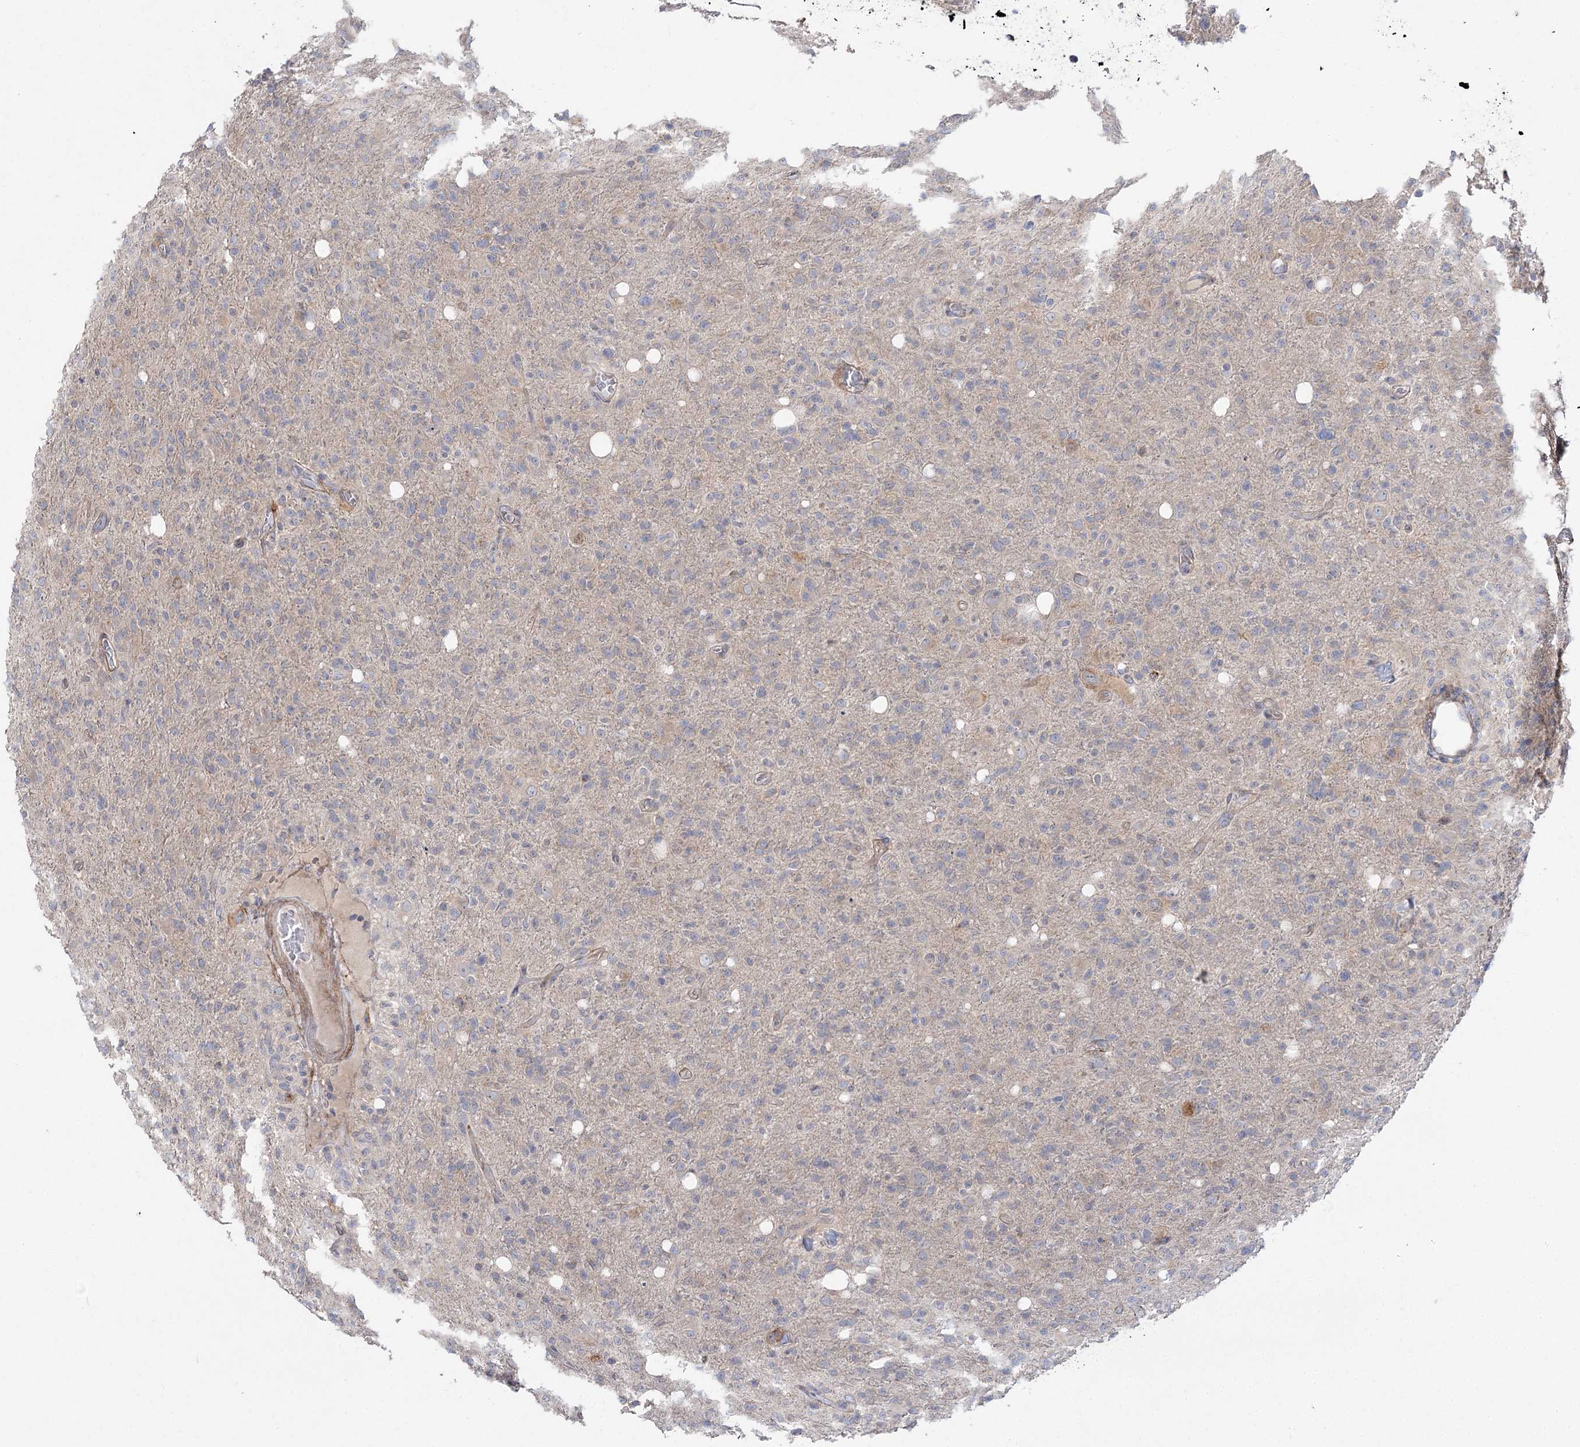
{"staining": {"intensity": "negative", "quantity": "none", "location": "none"}, "tissue": "glioma", "cell_type": "Tumor cells", "image_type": "cancer", "snomed": [{"axis": "morphology", "description": "Glioma, malignant, High grade"}, {"axis": "topography", "description": "Brain"}], "caption": "Tumor cells show no significant expression in glioma.", "gene": "SH3BP5L", "patient": {"sex": "female", "age": 57}}